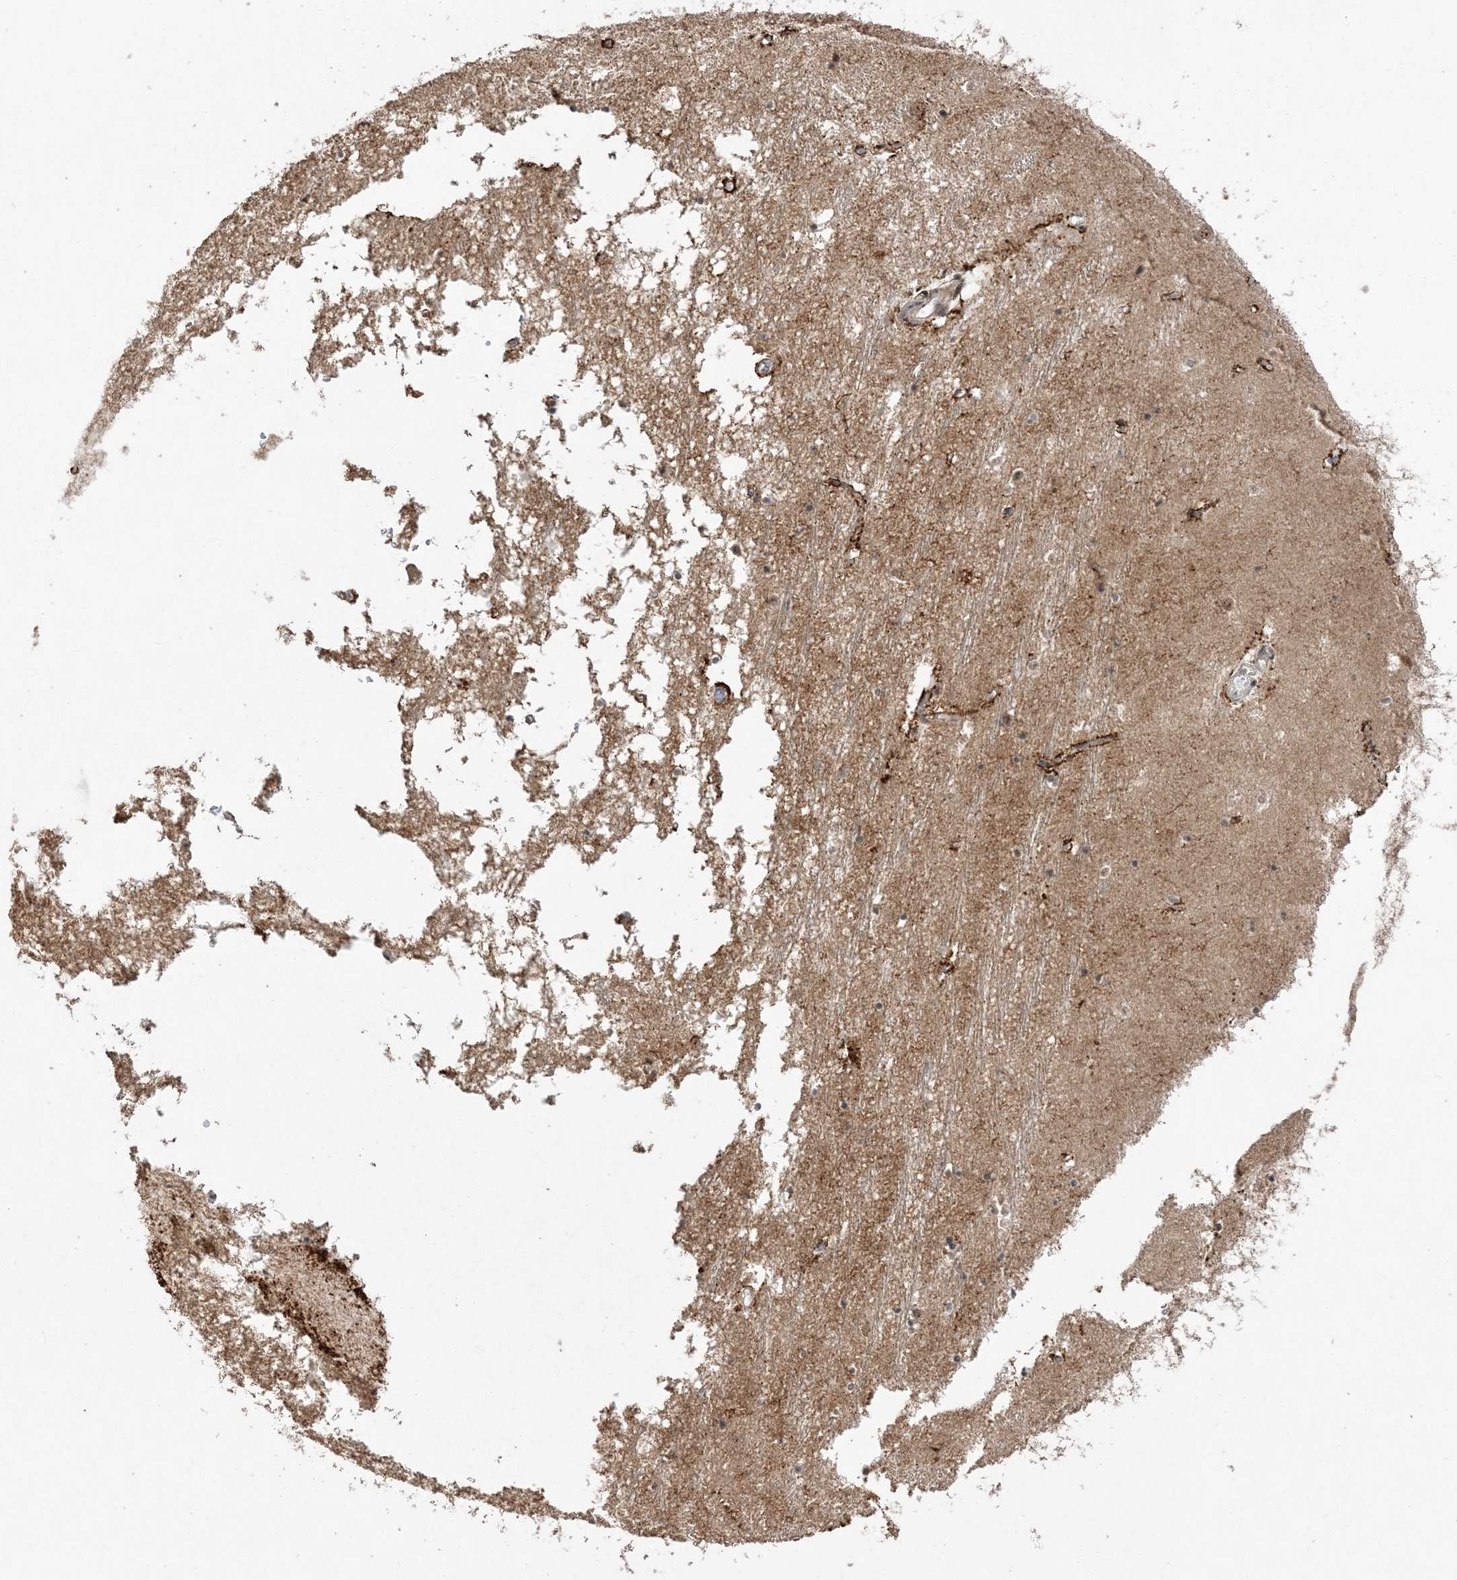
{"staining": {"intensity": "moderate", "quantity": "<25%", "location": "nuclear"}, "tissue": "hippocampus", "cell_type": "Glial cells", "image_type": "normal", "snomed": [{"axis": "morphology", "description": "Normal tissue, NOS"}, {"axis": "topography", "description": "Hippocampus"}], "caption": "Immunohistochemistry (IHC) histopathology image of unremarkable hippocampus stained for a protein (brown), which demonstrates low levels of moderate nuclear staining in about <25% of glial cells.", "gene": "POLR3B", "patient": {"sex": "male", "age": 70}}